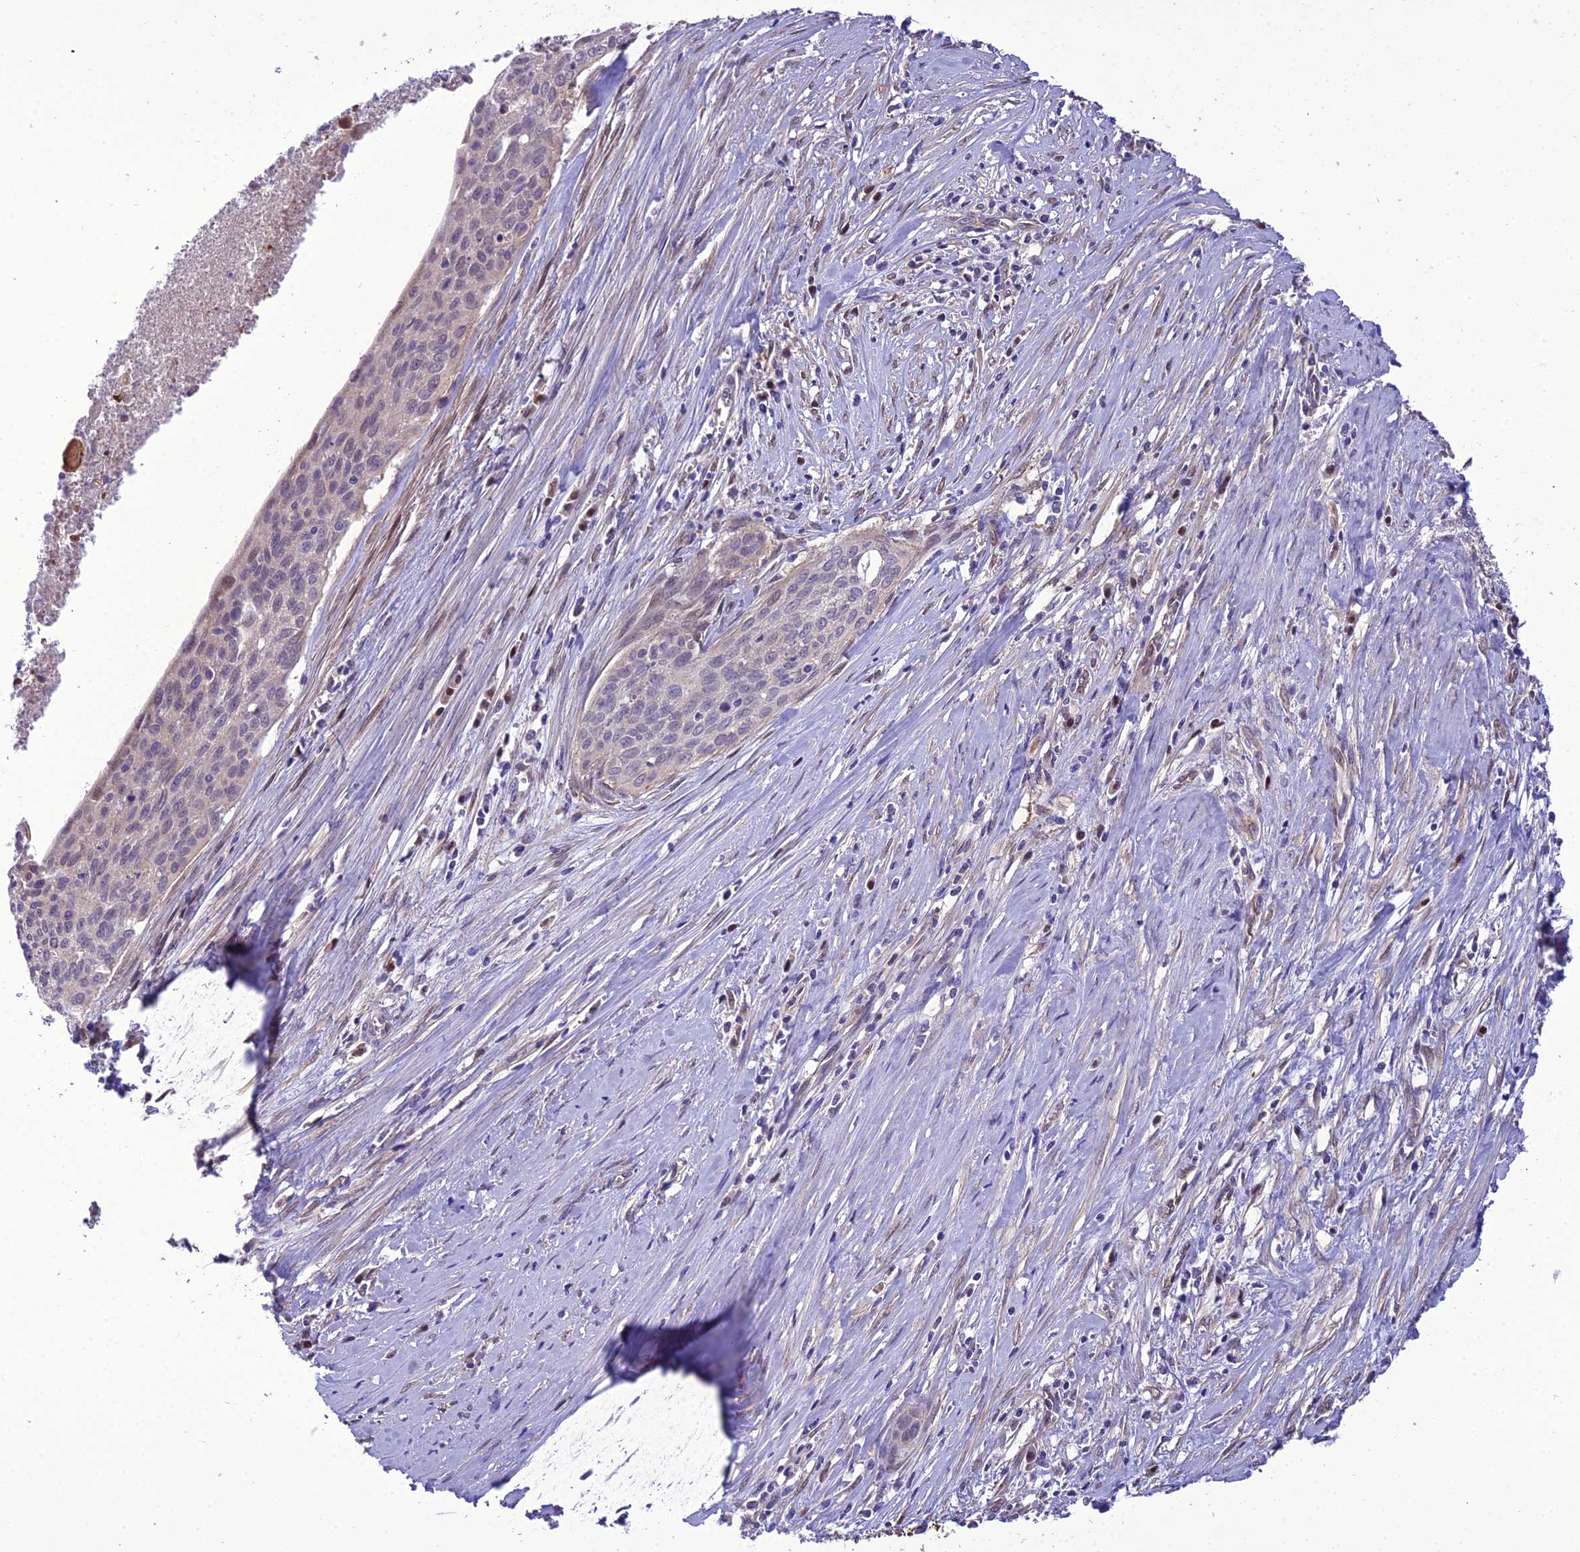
{"staining": {"intensity": "negative", "quantity": "none", "location": "none"}, "tissue": "cervical cancer", "cell_type": "Tumor cells", "image_type": "cancer", "snomed": [{"axis": "morphology", "description": "Squamous cell carcinoma, NOS"}, {"axis": "topography", "description": "Cervix"}], "caption": "The photomicrograph exhibits no significant expression in tumor cells of cervical cancer.", "gene": "BORCS6", "patient": {"sex": "female", "age": 55}}